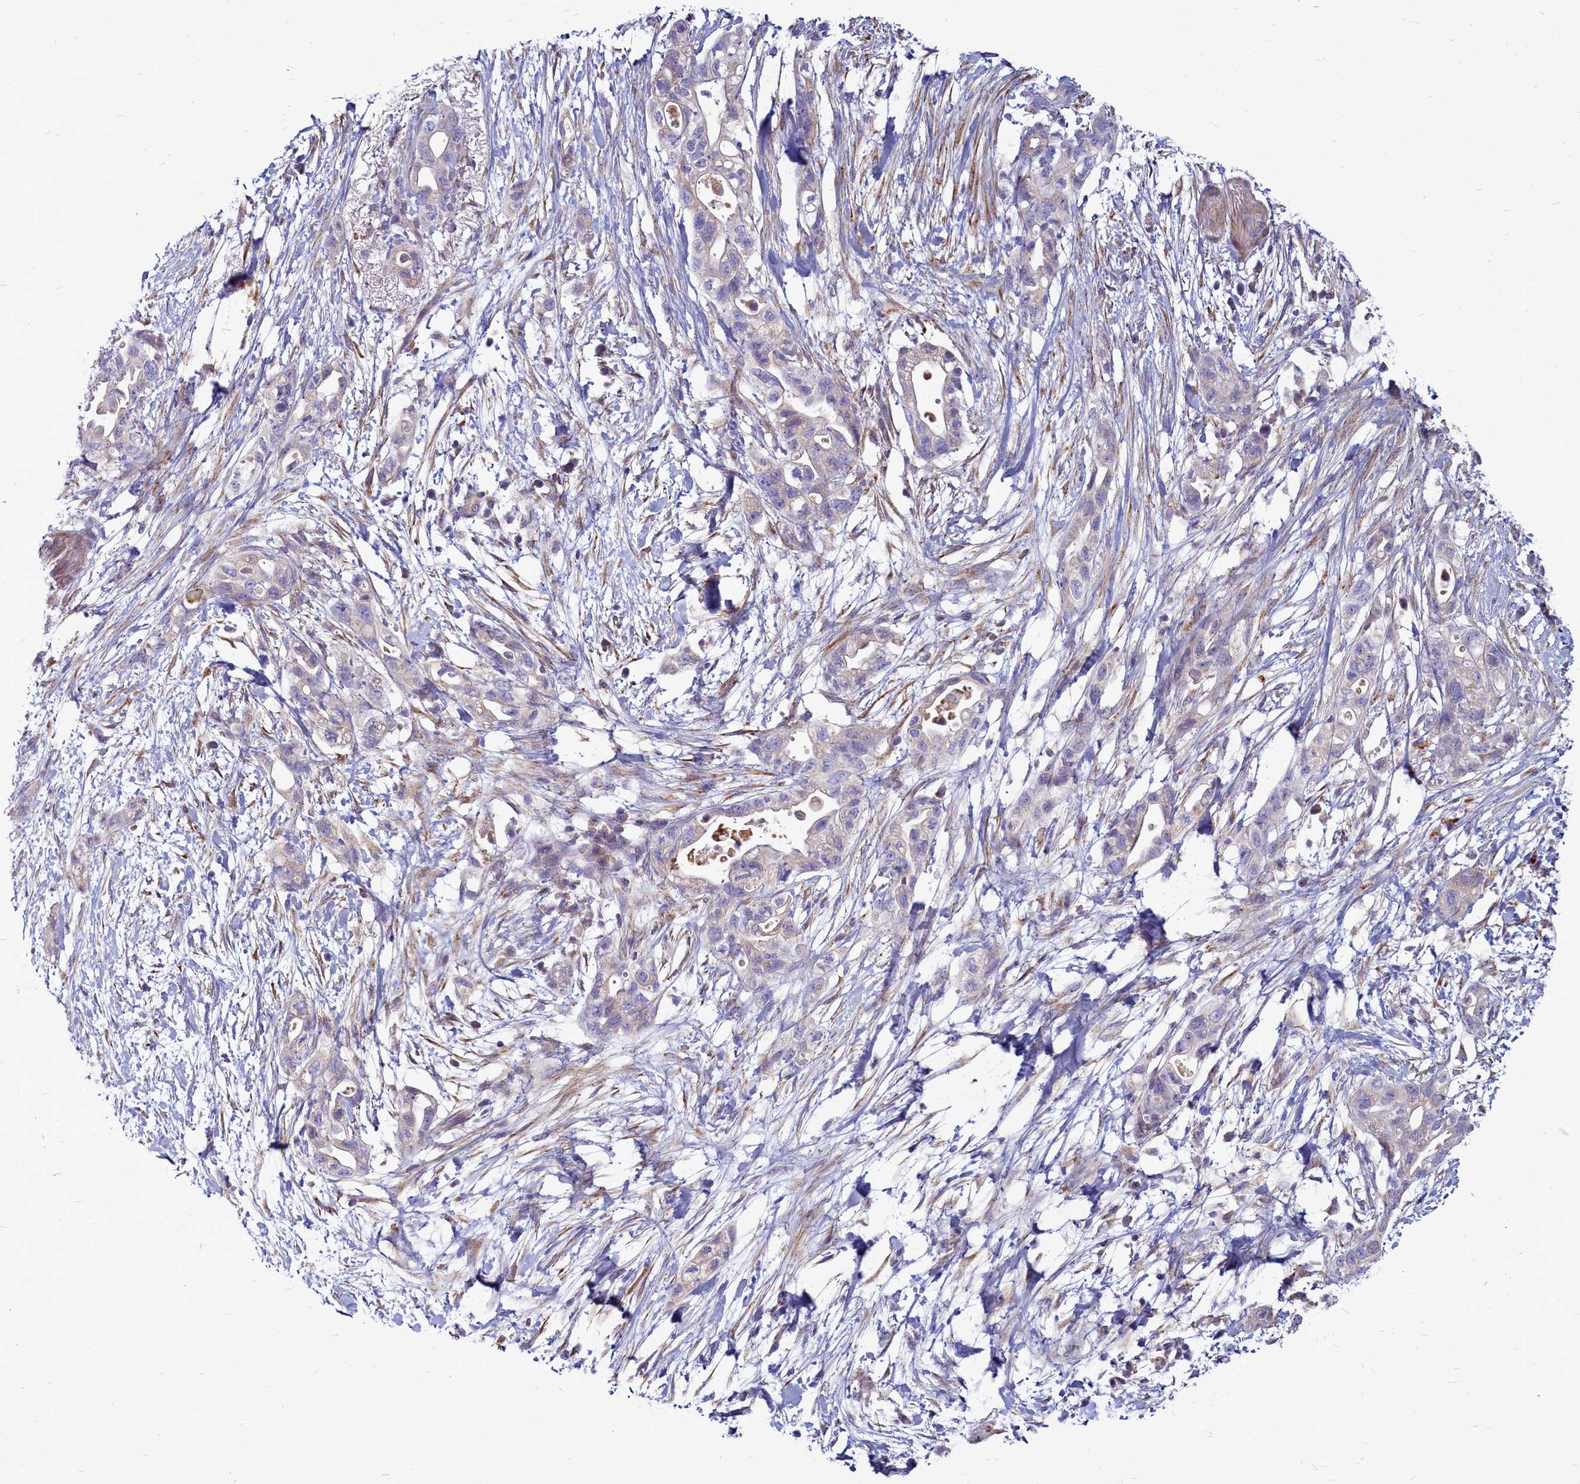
{"staining": {"intensity": "negative", "quantity": "none", "location": "none"}, "tissue": "pancreatic cancer", "cell_type": "Tumor cells", "image_type": "cancer", "snomed": [{"axis": "morphology", "description": "Adenocarcinoma, NOS"}, {"axis": "topography", "description": "Pancreas"}], "caption": "A photomicrograph of human pancreatic cancer (adenocarcinoma) is negative for staining in tumor cells. (Brightfield microscopy of DAB (3,3'-diaminobenzidine) immunohistochemistry at high magnification).", "gene": "SMPD4", "patient": {"sex": "female", "age": 72}}